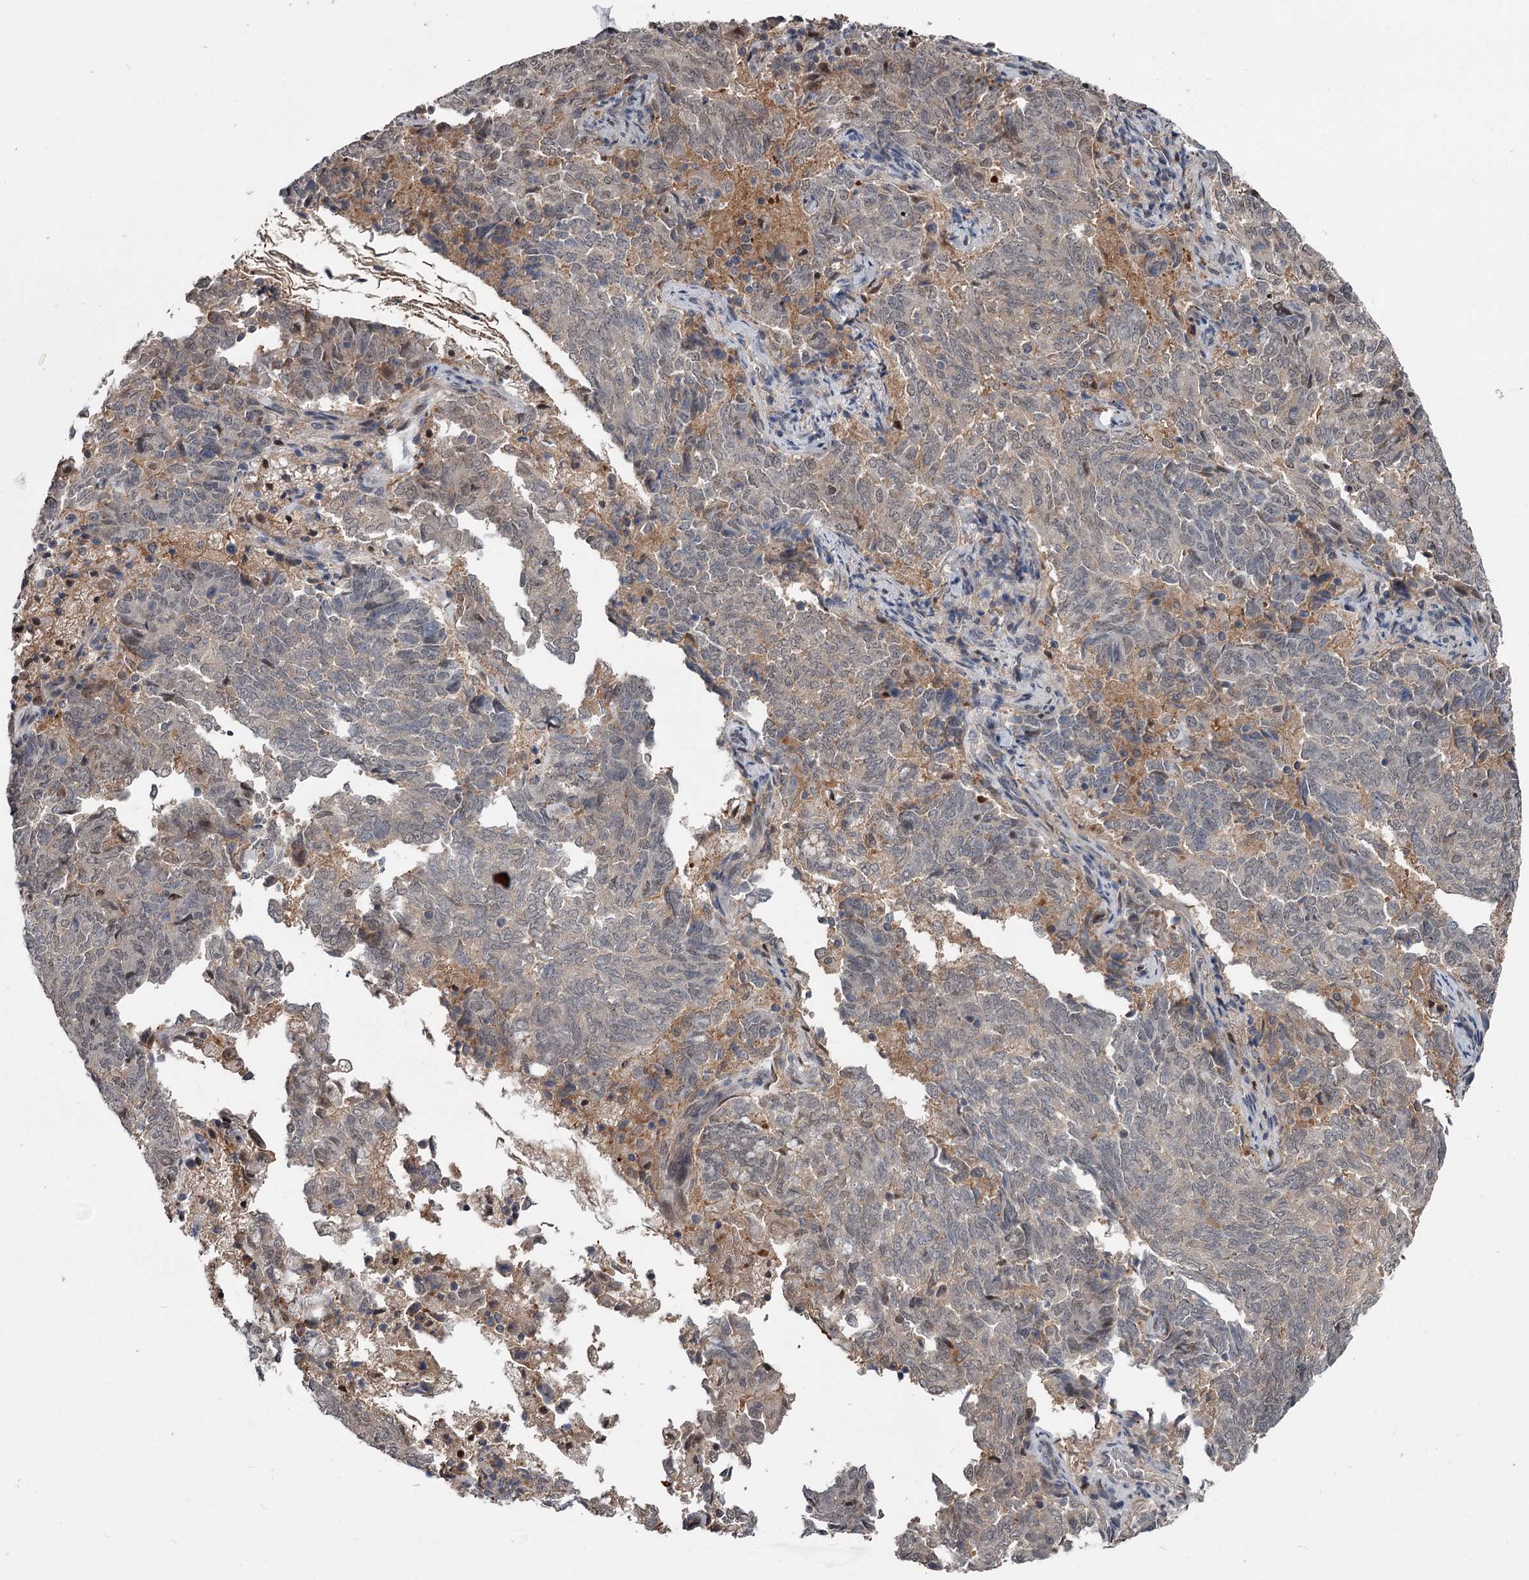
{"staining": {"intensity": "negative", "quantity": "none", "location": "none"}, "tissue": "endometrial cancer", "cell_type": "Tumor cells", "image_type": "cancer", "snomed": [{"axis": "morphology", "description": "Adenocarcinoma, NOS"}, {"axis": "topography", "description": "Endometrium"}], "caption": "DAB immunohistochemical staining of human adenocarcinoma (endometrial) exhibits no significant positivity in tumor cells.", "gene": "DAO", "patient": {"sex": "female", "age": 80}}